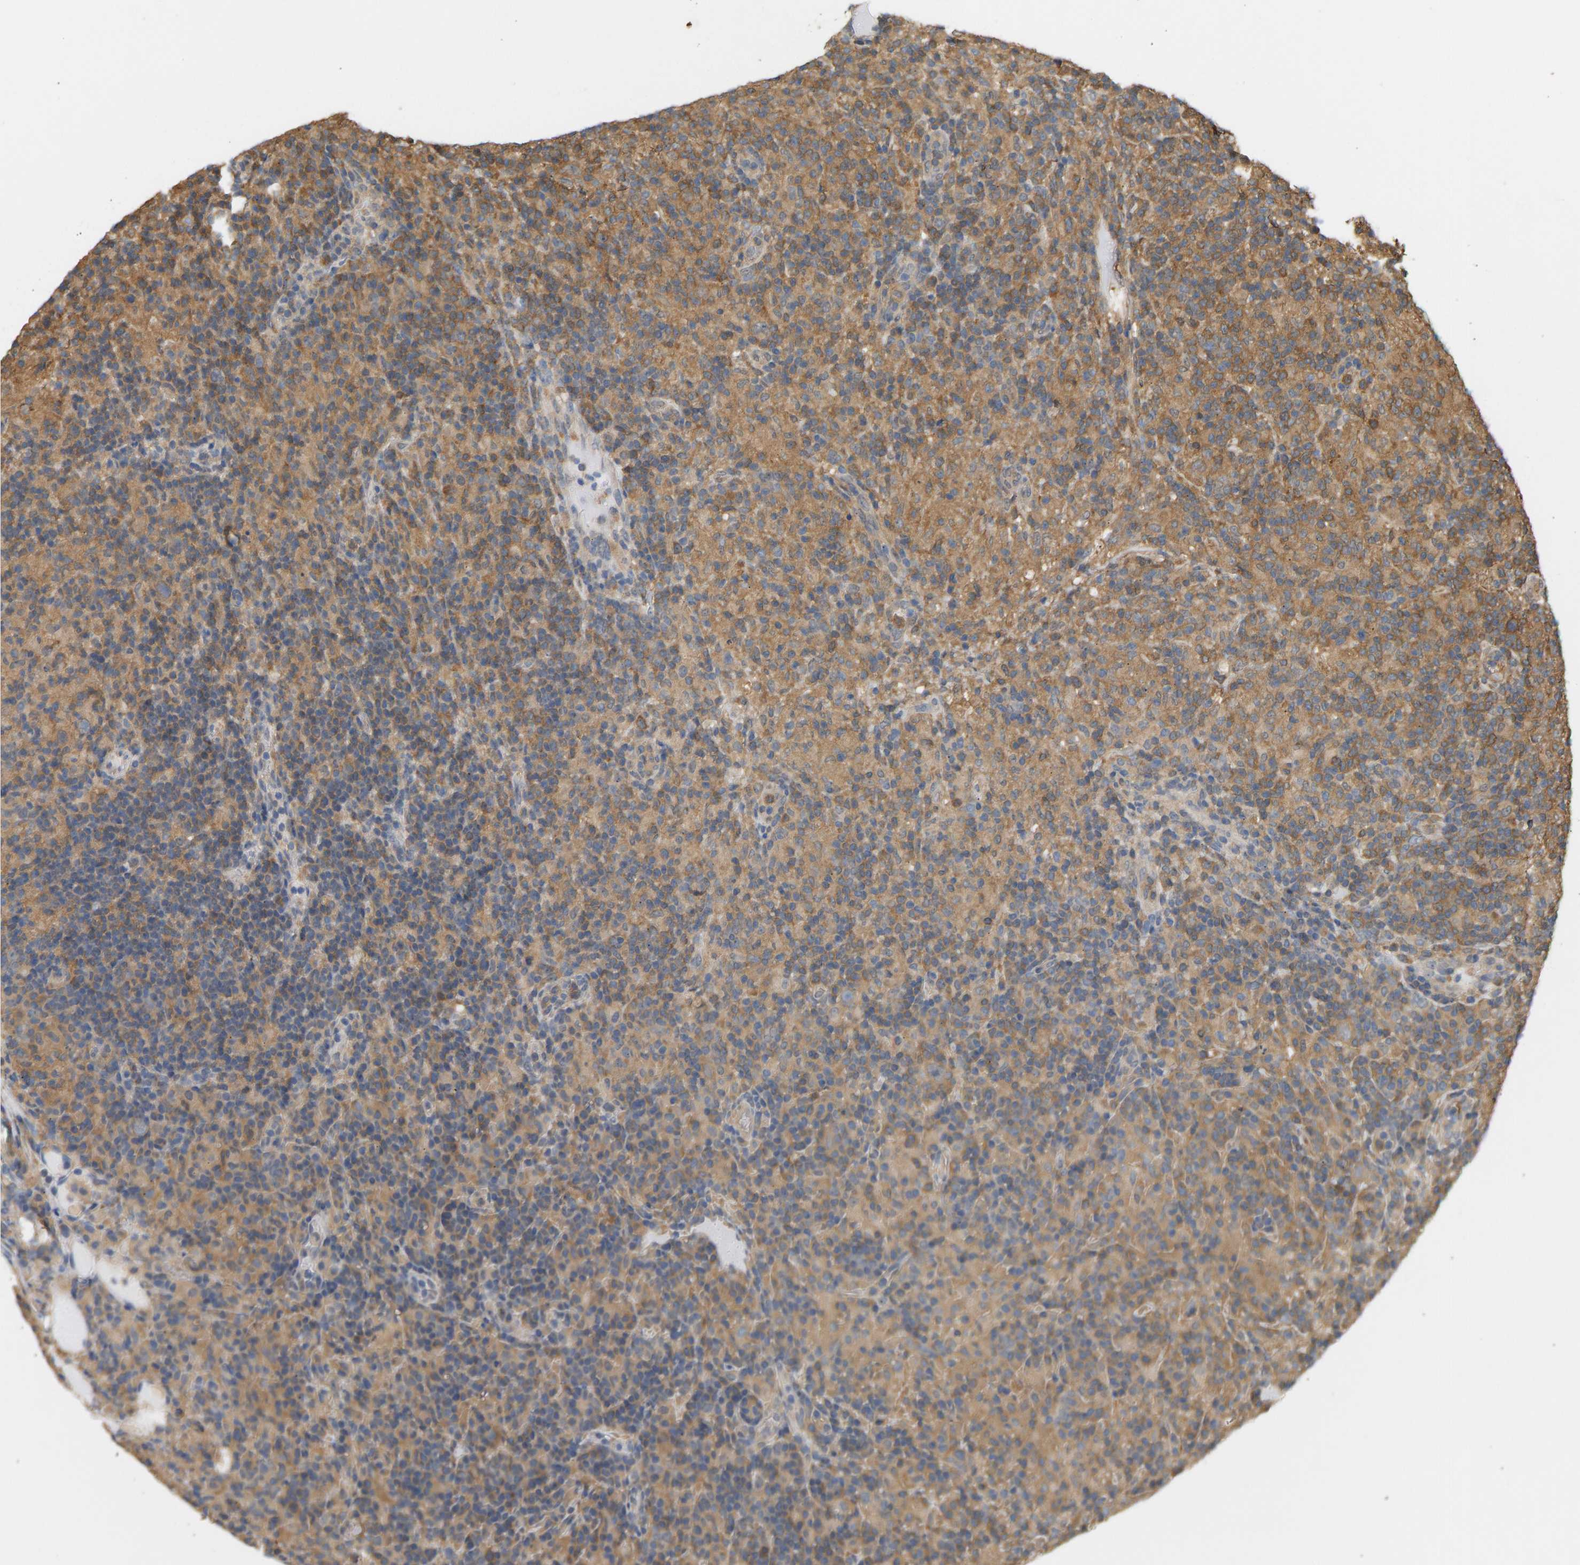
{"staining": {"intensity": "moderate", "quantity": ">75%", "location": "cytoplasmic/membranous"}, "tissue": "lymphoma", "cell_type": "Tumor cells", "image_type": "cancer", "snomed": [{"axis": "morphology", "description": "Hodgkin's disease, NOS"}, {"axis": "topography", "description": "Lymph node"}], "caption": "Immunohistochemistry micrograph of lymphoma stained for a protein (brown), which shows medium levels of moderate cytoplasmic/membranous positivity in about >75% of tumor cells.", "gene": "ENO1", "patient": {"sex": "male", "age": 70}}